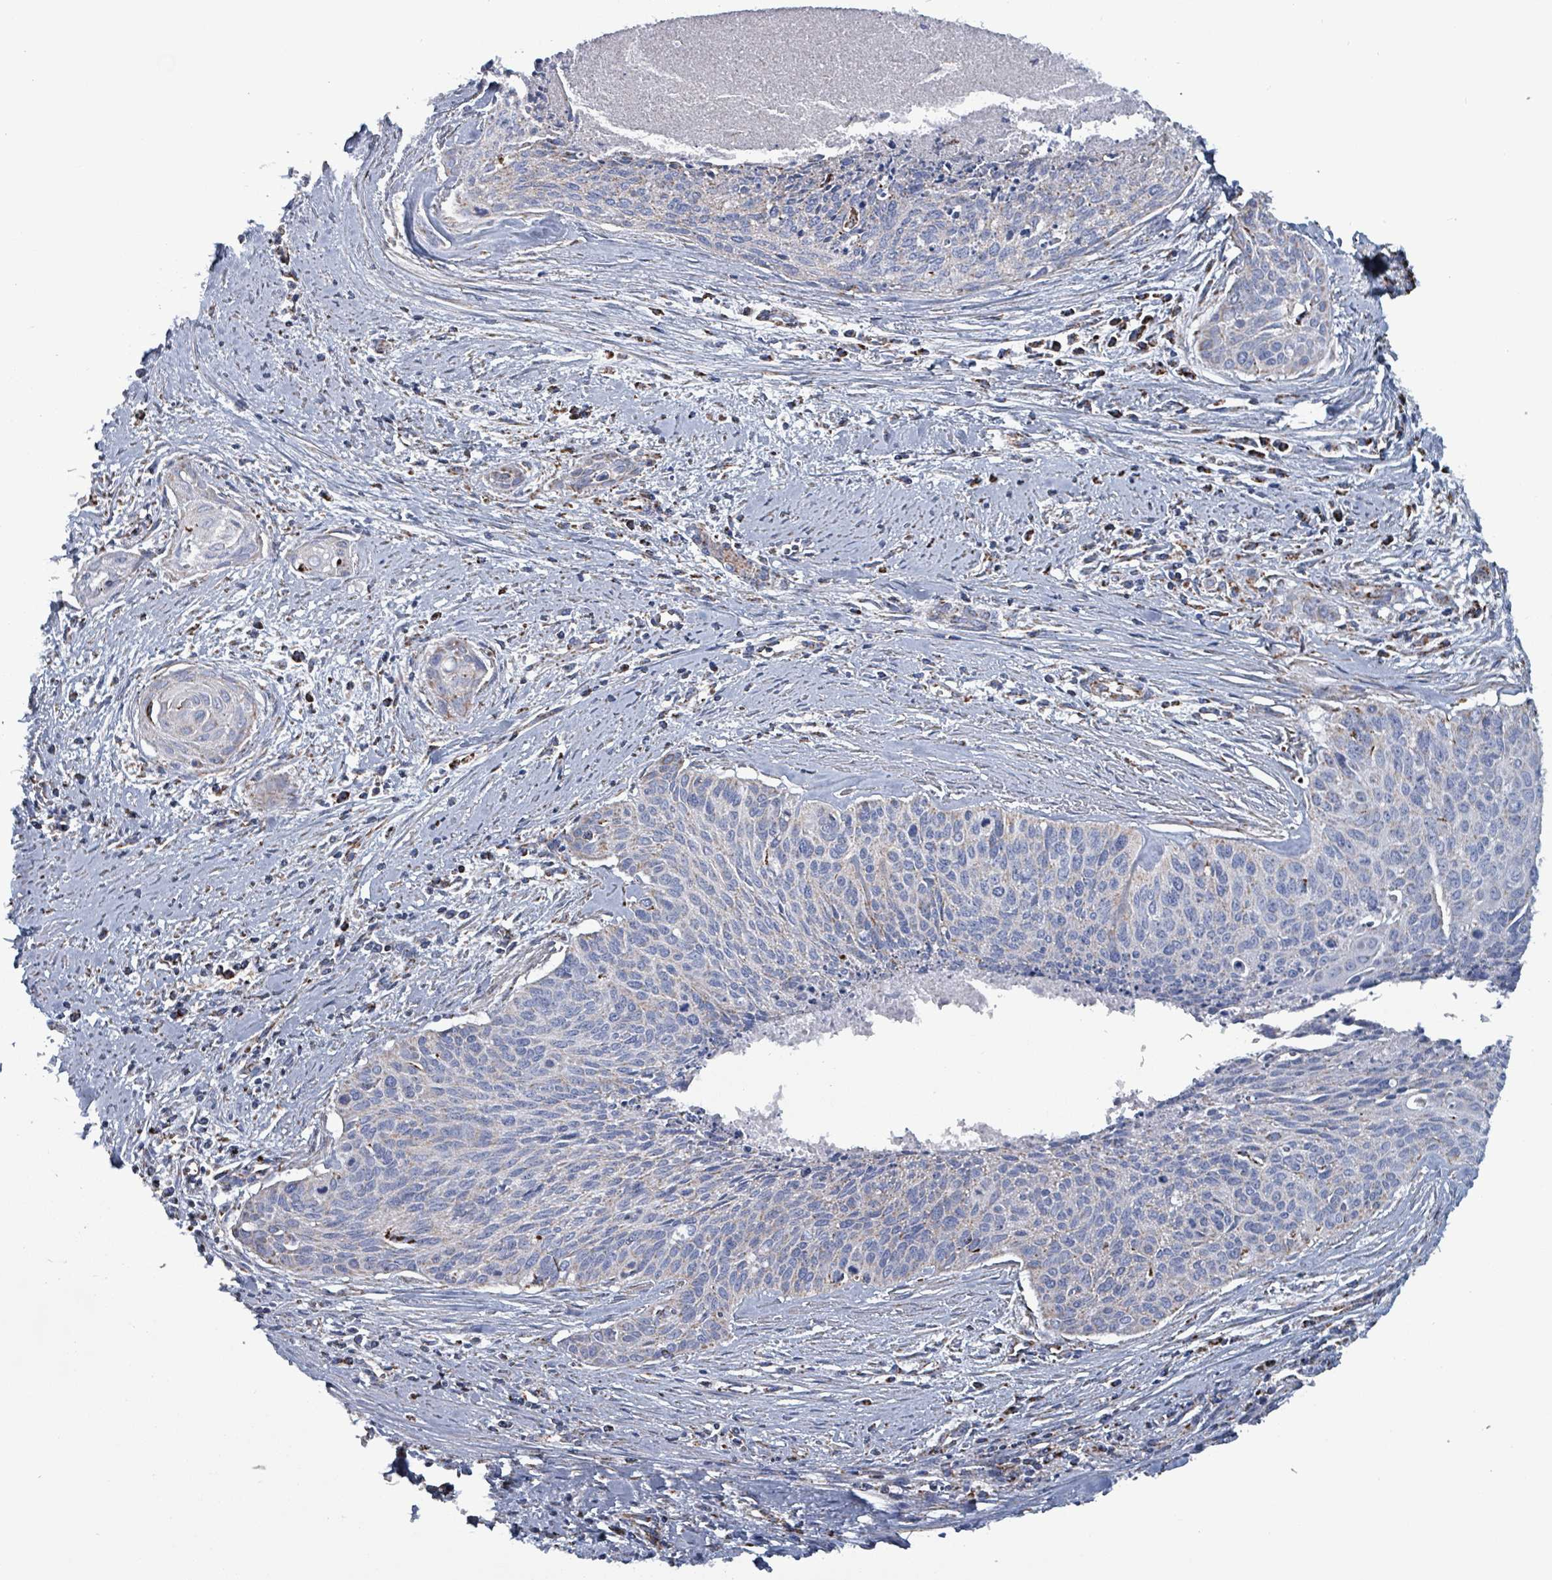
{"staining": {"intensity": "moderate", "quantity": "25%-75%", "location": "cytoplasmic/membranous"}, "tissue": "cervical cancer", "cell_type": "Tumor cells", "image_type": "cancer", "snomed": [{"axis": "morphology", "description": "Squamous cell carcinoma, NOS"}, {"axis": "topography", "description": "Cervix"}], "caption": "The photomicrograph demonstrates staining of cervical cancer, revealing moderate cytoplasmic/membranous protein staining (brown color) within tumor cells.", "gene": "IDH3B", "patient": {"sex": "female", "age": 55}}